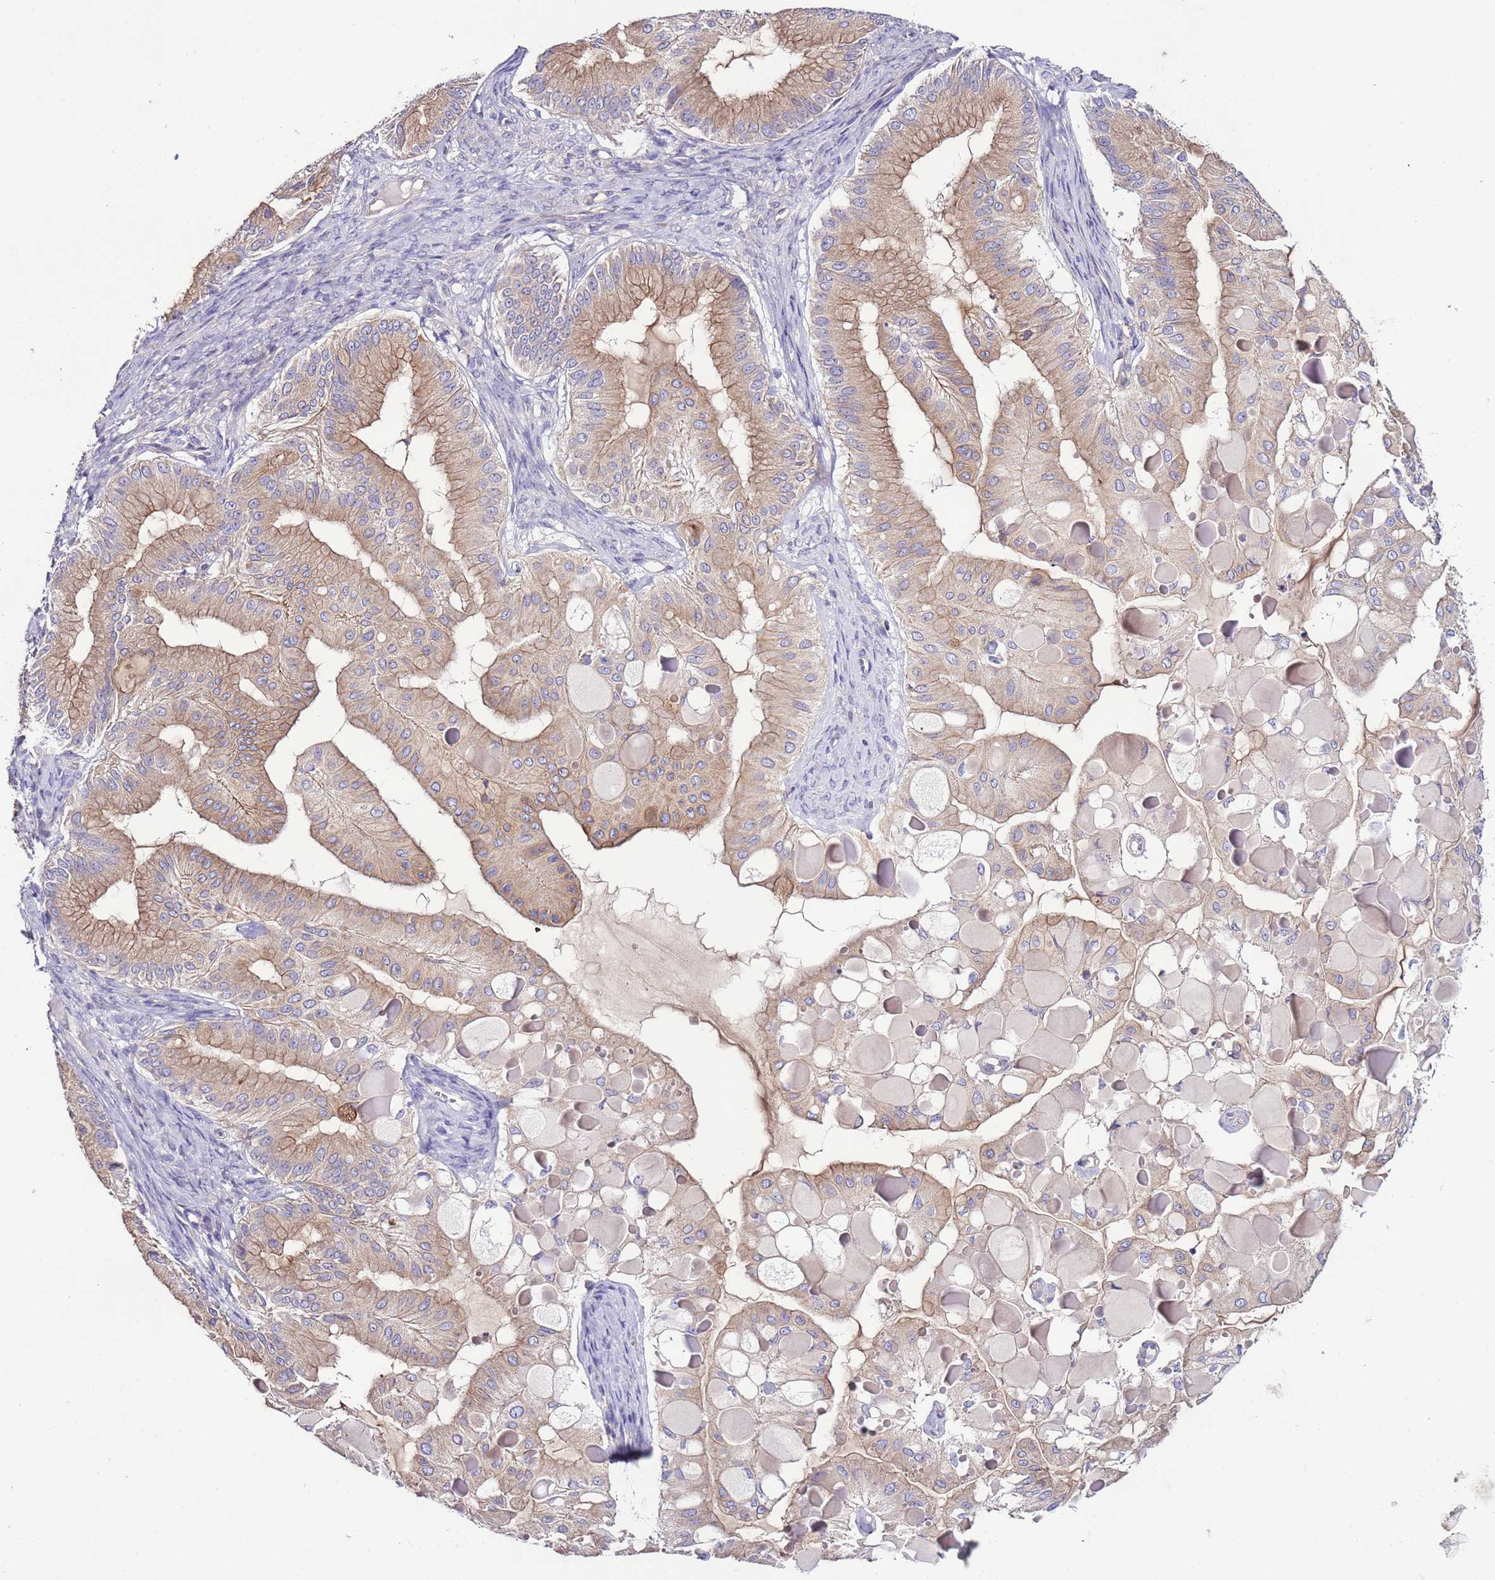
{"staining": {"intensity": "weak", "quantity": "25%-75%", "location": "cytoplasmic/membranous"}, "tissue": "ovarian cancer", "cell_type": "Tumor cells", "image_type": "cancer", "snomed": [{"axis": "morphology", "description": "Cystadenocarcinoma, mucinous, NOS"}, {"axis": "topography", "description": "Ovary"}], "caption": "Immunohistochemical staining of human ovarian cancer demonstrates weak cytoplasmic/membranous protein staining in approximately 25%-75% of tumor cells. The protein of interest is stained brown, and the nuclei are stained in blue (DAB (3,3'-diaminobenzidine) IHC with brightfield microscopy, high magnification).", "gene": "SPCS1", "patient": {"sex": "female", "age": 61}}